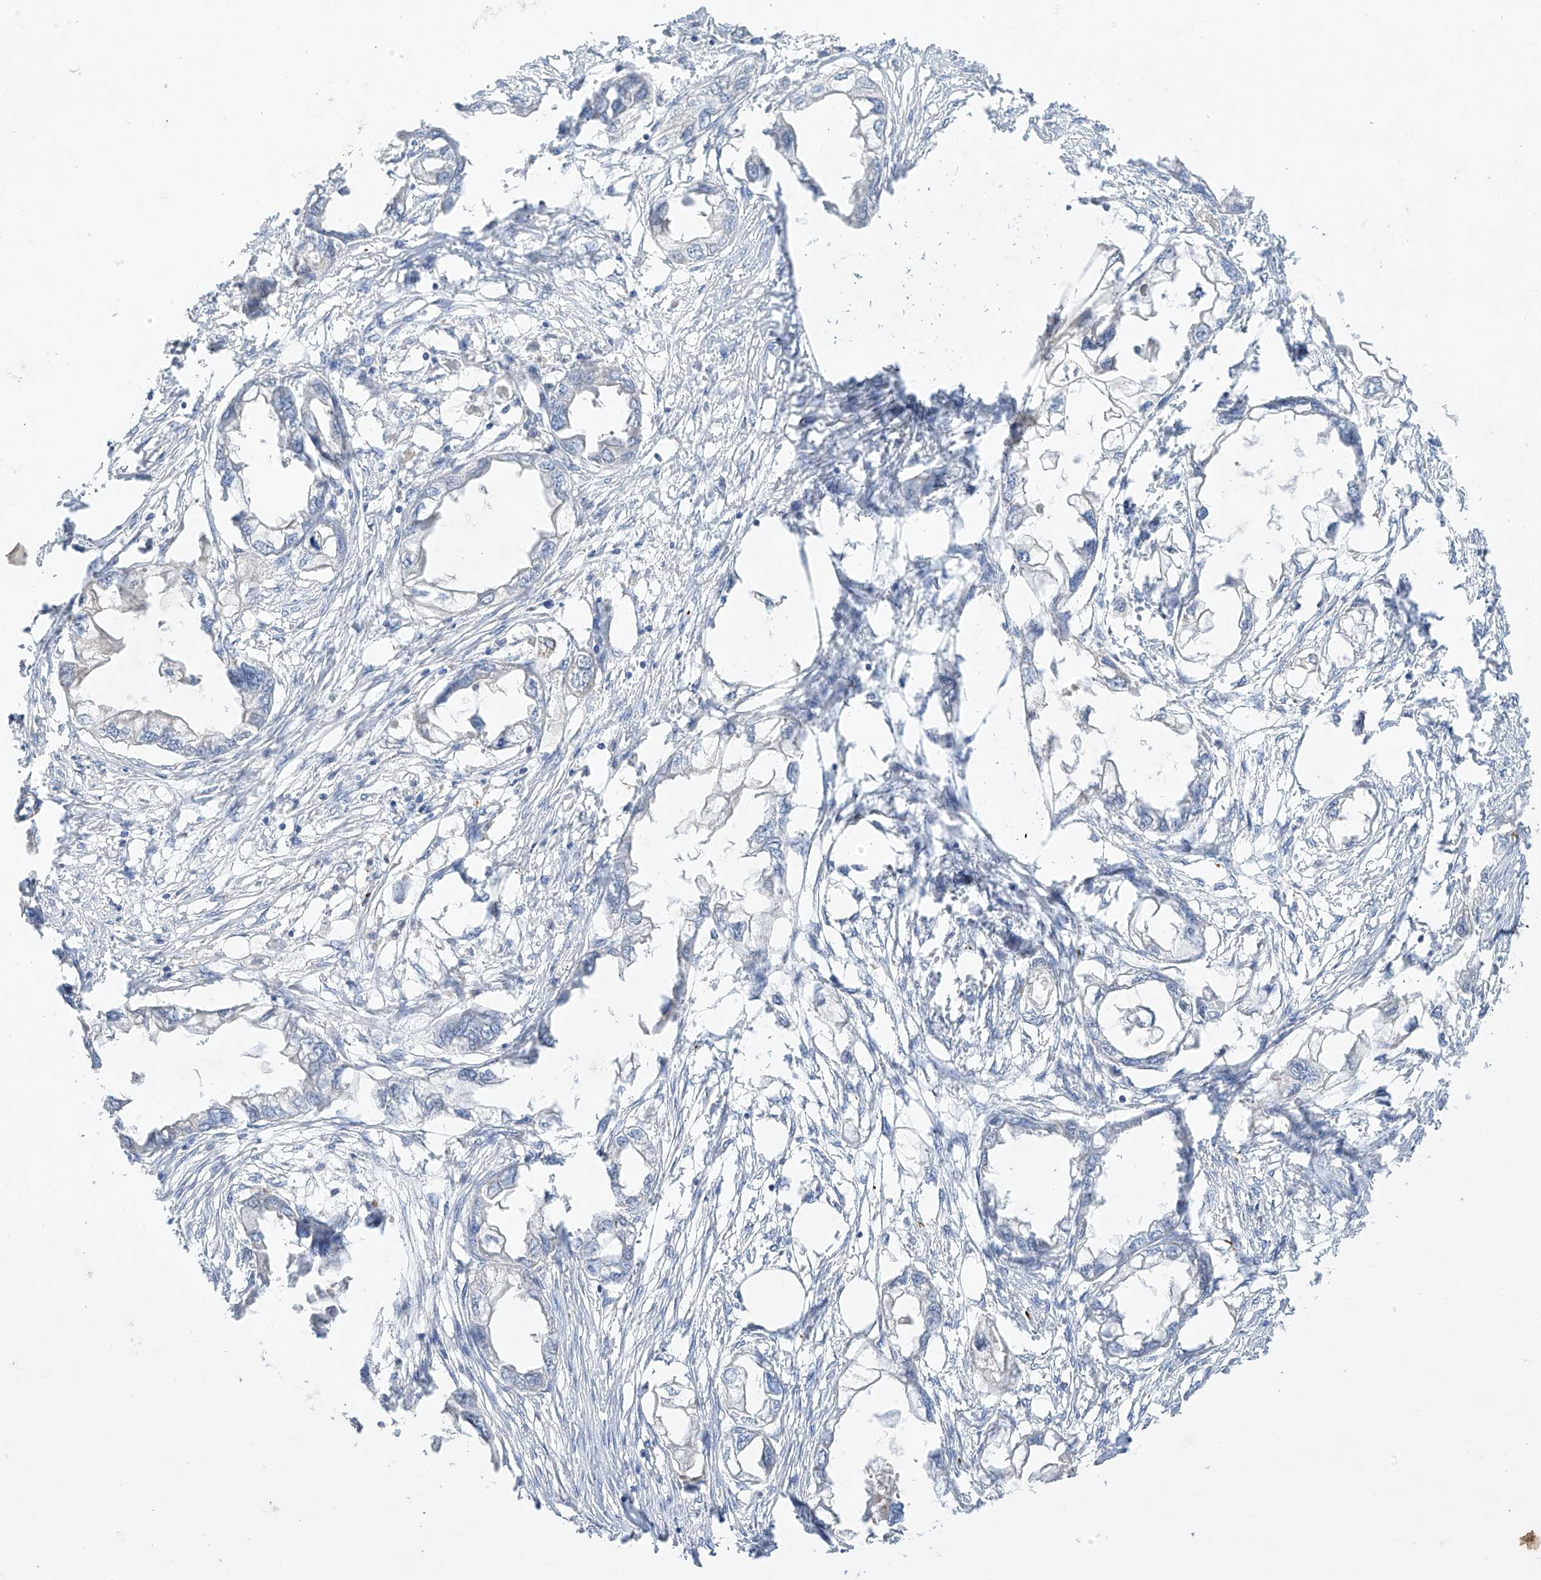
{"staining": {"intensity": "negative", "quantity": "none", "location": "none"}, "tissue": "endometrial cancer", "cell_type": "Tumor cells", "image_type": "cancer", "snomed": [{"axis": "morphology", "description": "Adenocarcinoma, NOS"}, {"axis": "morphology", "description": "Adenocarcinoma, metastatic, NOS"}, {"axis": "topography", "description": "Adipose tissue"}, {"axis": "topography", "description": "Endometrium"}], "caption": "High power microscopy micrograph of an IHC micrograph of endometrial metastatic adenocarcinoma, revealing no significant expression in tumor cells. The staining is performed using DAB brown chromogen with nuclei counter-stained in using hematoxylin.", "gene": "PRSS12", "patient": {"sex": "female", "age": 67}}